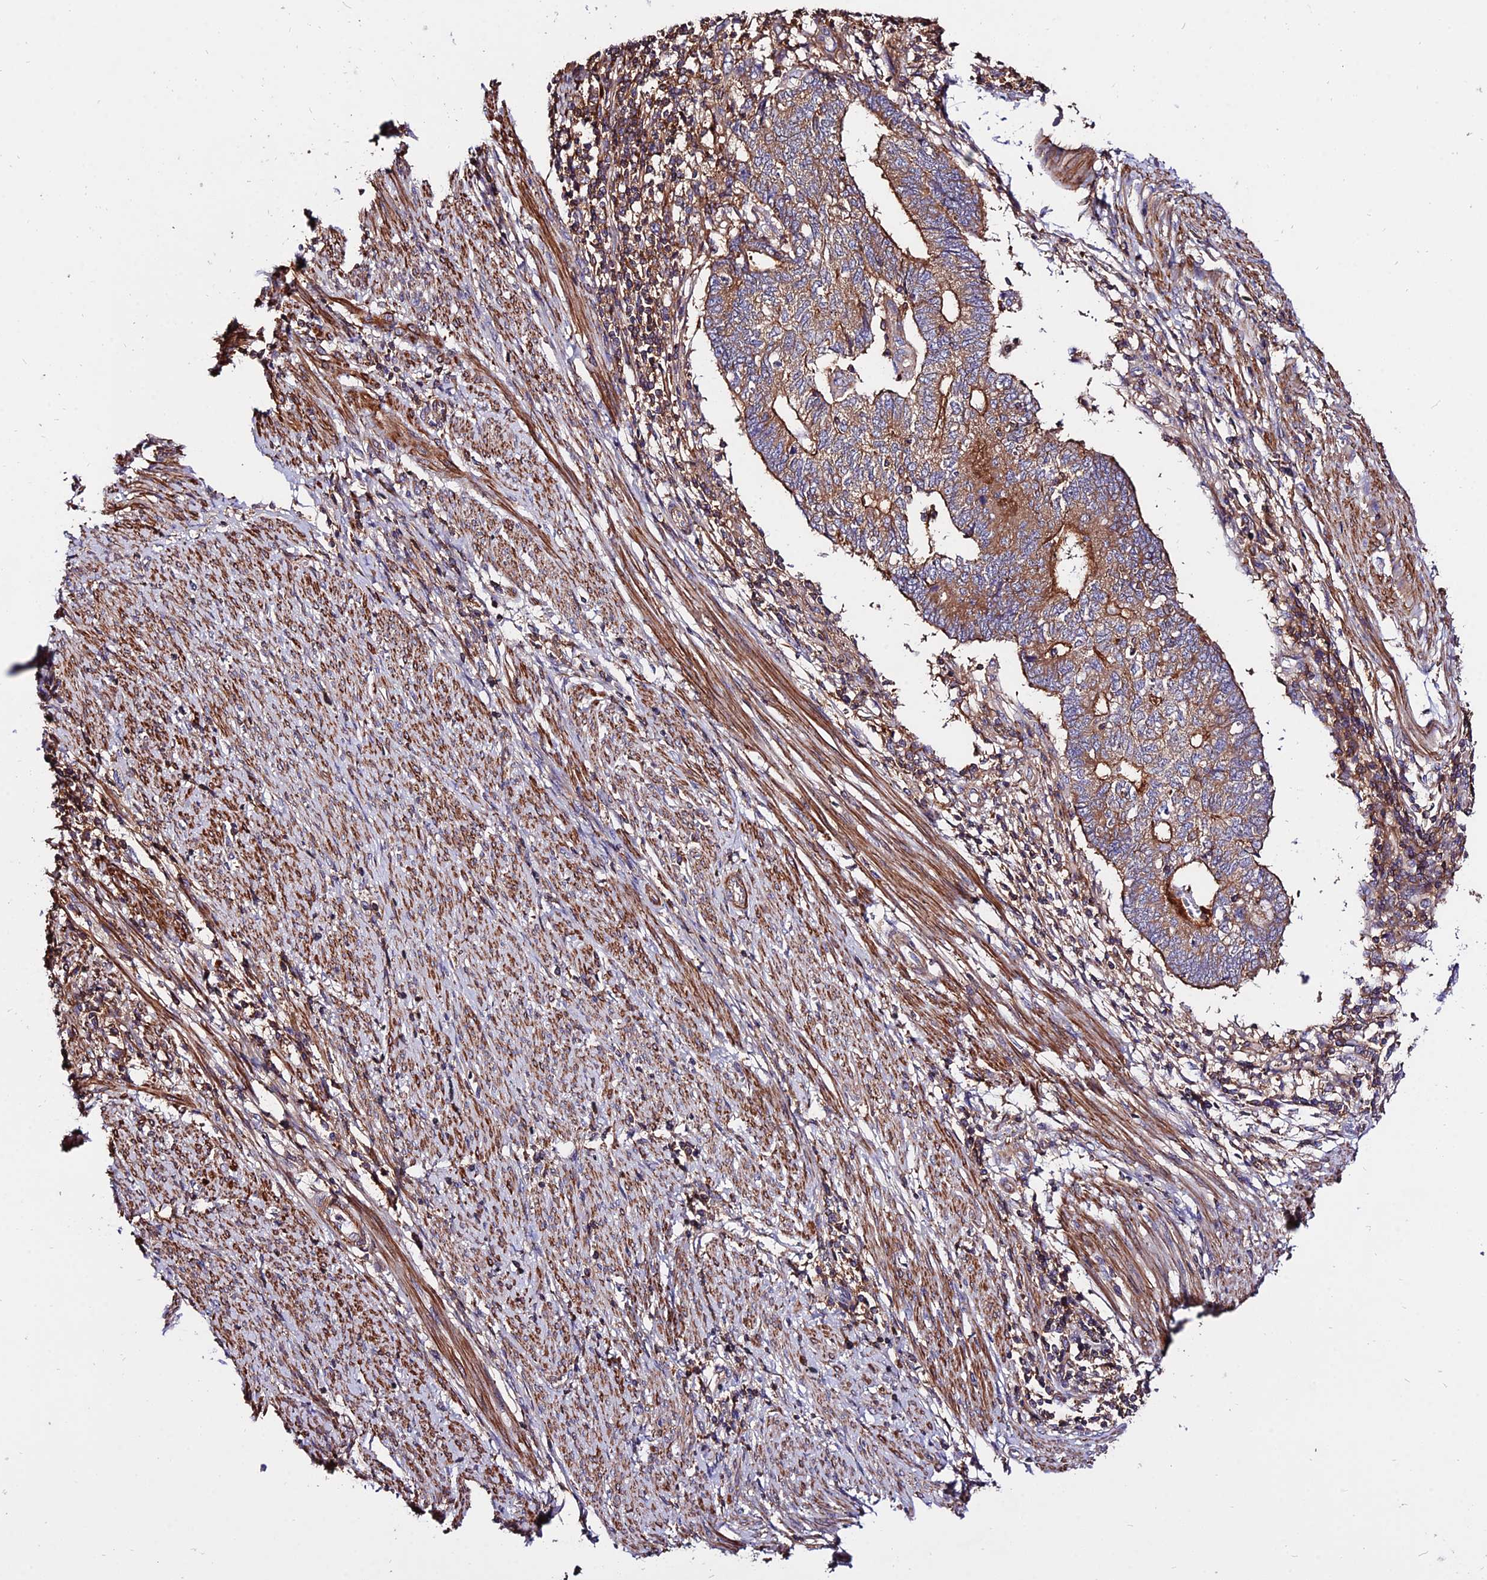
{"staining": {"intensity": "moderate", "quantity": "25%-75%", "location": "cytoplasmic/membranous"}, "tissue": "endometrial cancer", "cell_type": "Tumor cells", "image_type": "cancer", "snomed": [{"axis": "morphology", "description": "Adenocarcinoma, NOS"}, {"axis": "topography", "description": "Uterus"}, {"axis": "topography", "description": "Endometrium"}], "caption": "Protein analysis of adenocarcinoma (endometrial) tissue demonstrates moderate cytoplasmic/membranous staining in about 25%-75% of tumor cells.", "gene": "PYM1", "patient": {"sex": "female", "age": 70}}